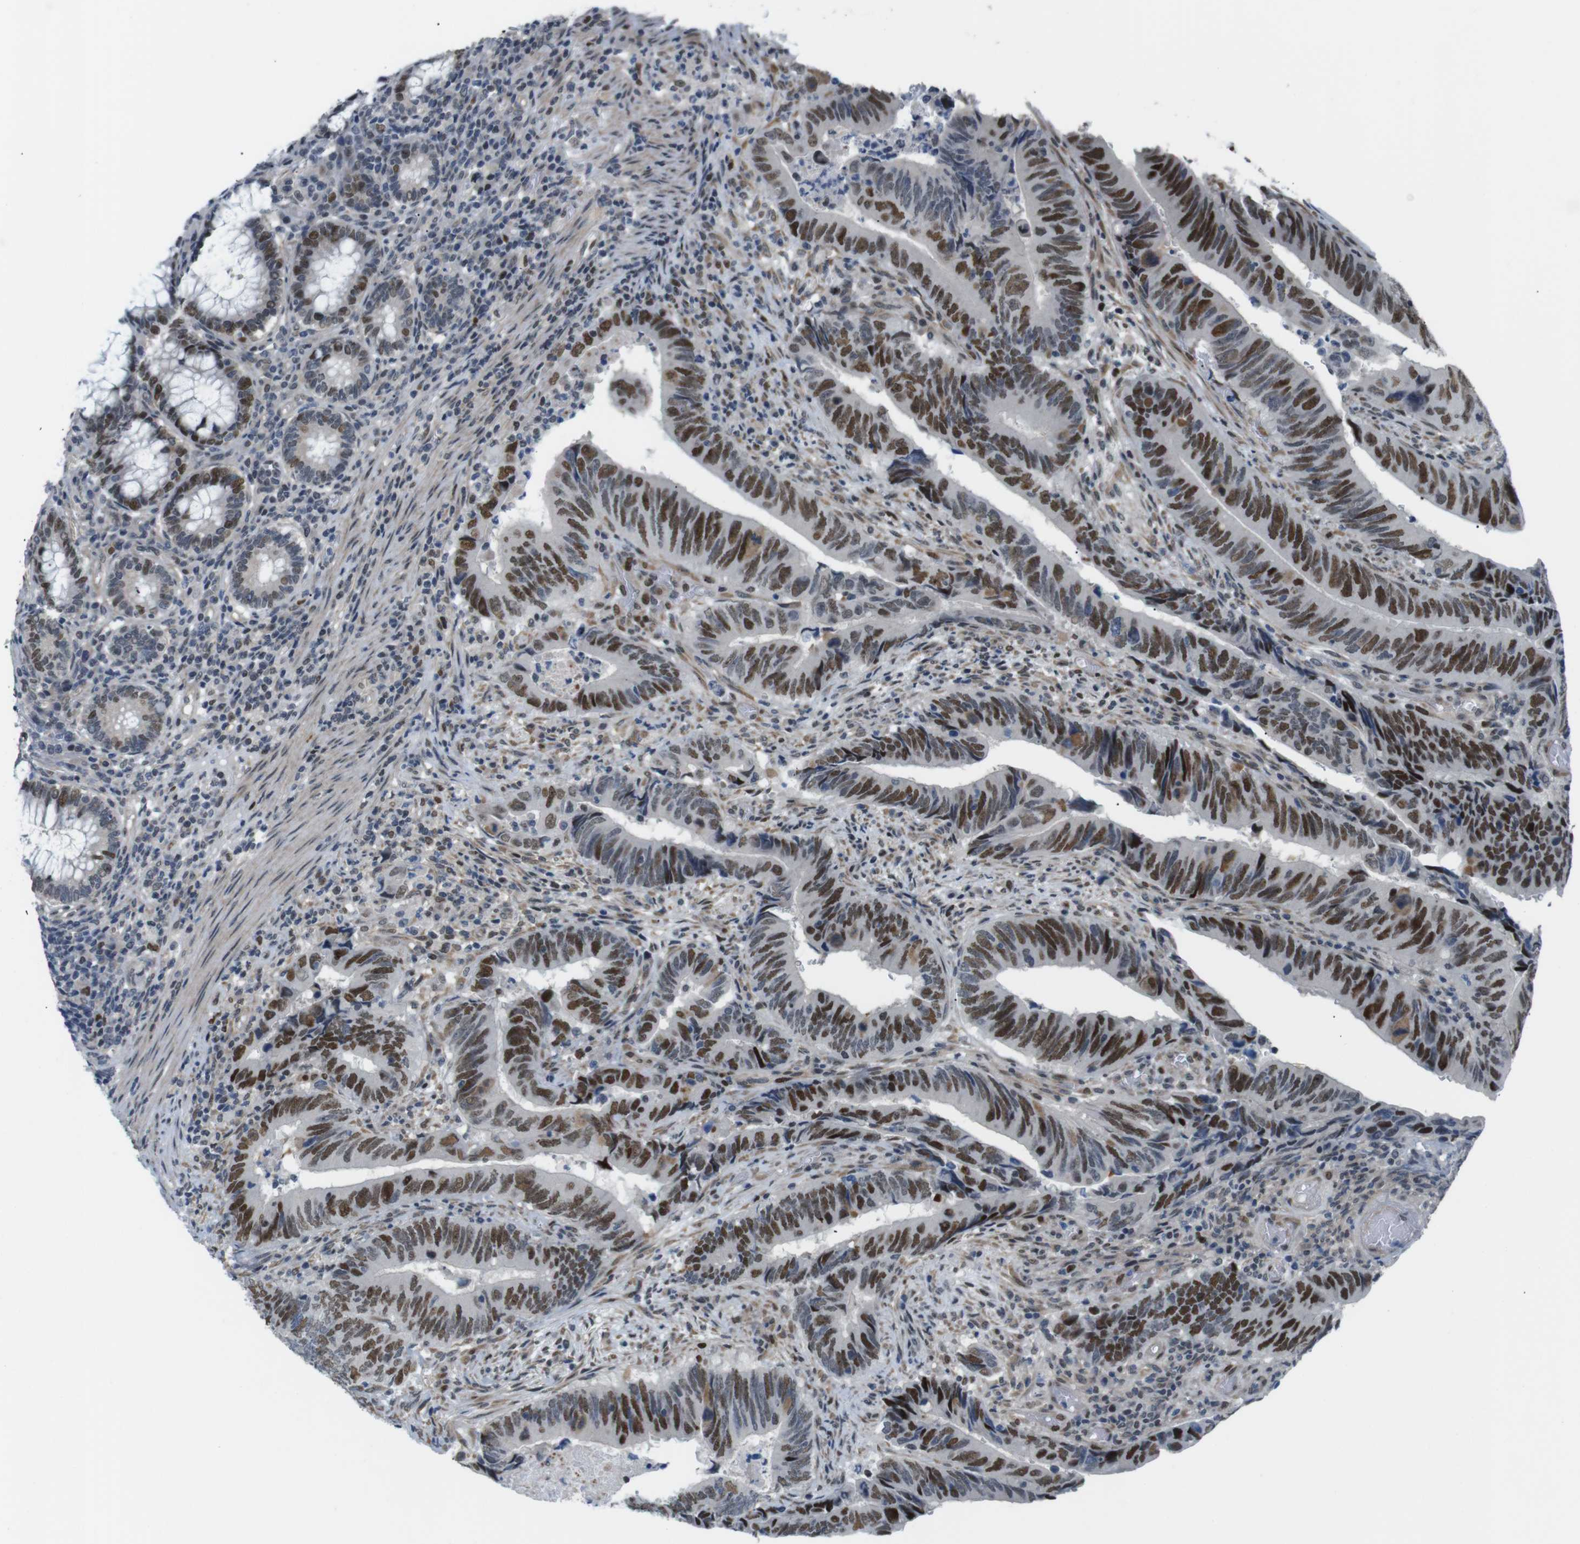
{"staining": {"intensity": "strong", "quantity": "25%-75%", "location": "nuclear"}, "tissue": "colorectal cancer", "cell_type": "Tumor cells", "image_type": "cancer", "snomed": [{"axis": "morphology", "description": "Normal tissue, NOS"}, {"axis": "morphology", "description": "Adenocarcinoma, NOS"}, {"axis": "topography", "description": "Colon"}], "caption": "Strong nuclear expression for a protein is identified in about 25%-75% of tumor cells of colorectal cancer using immunohistochemistry (IHC).", "gene": "SMCO2", "patient": {"sex": "male", "age": 56}}